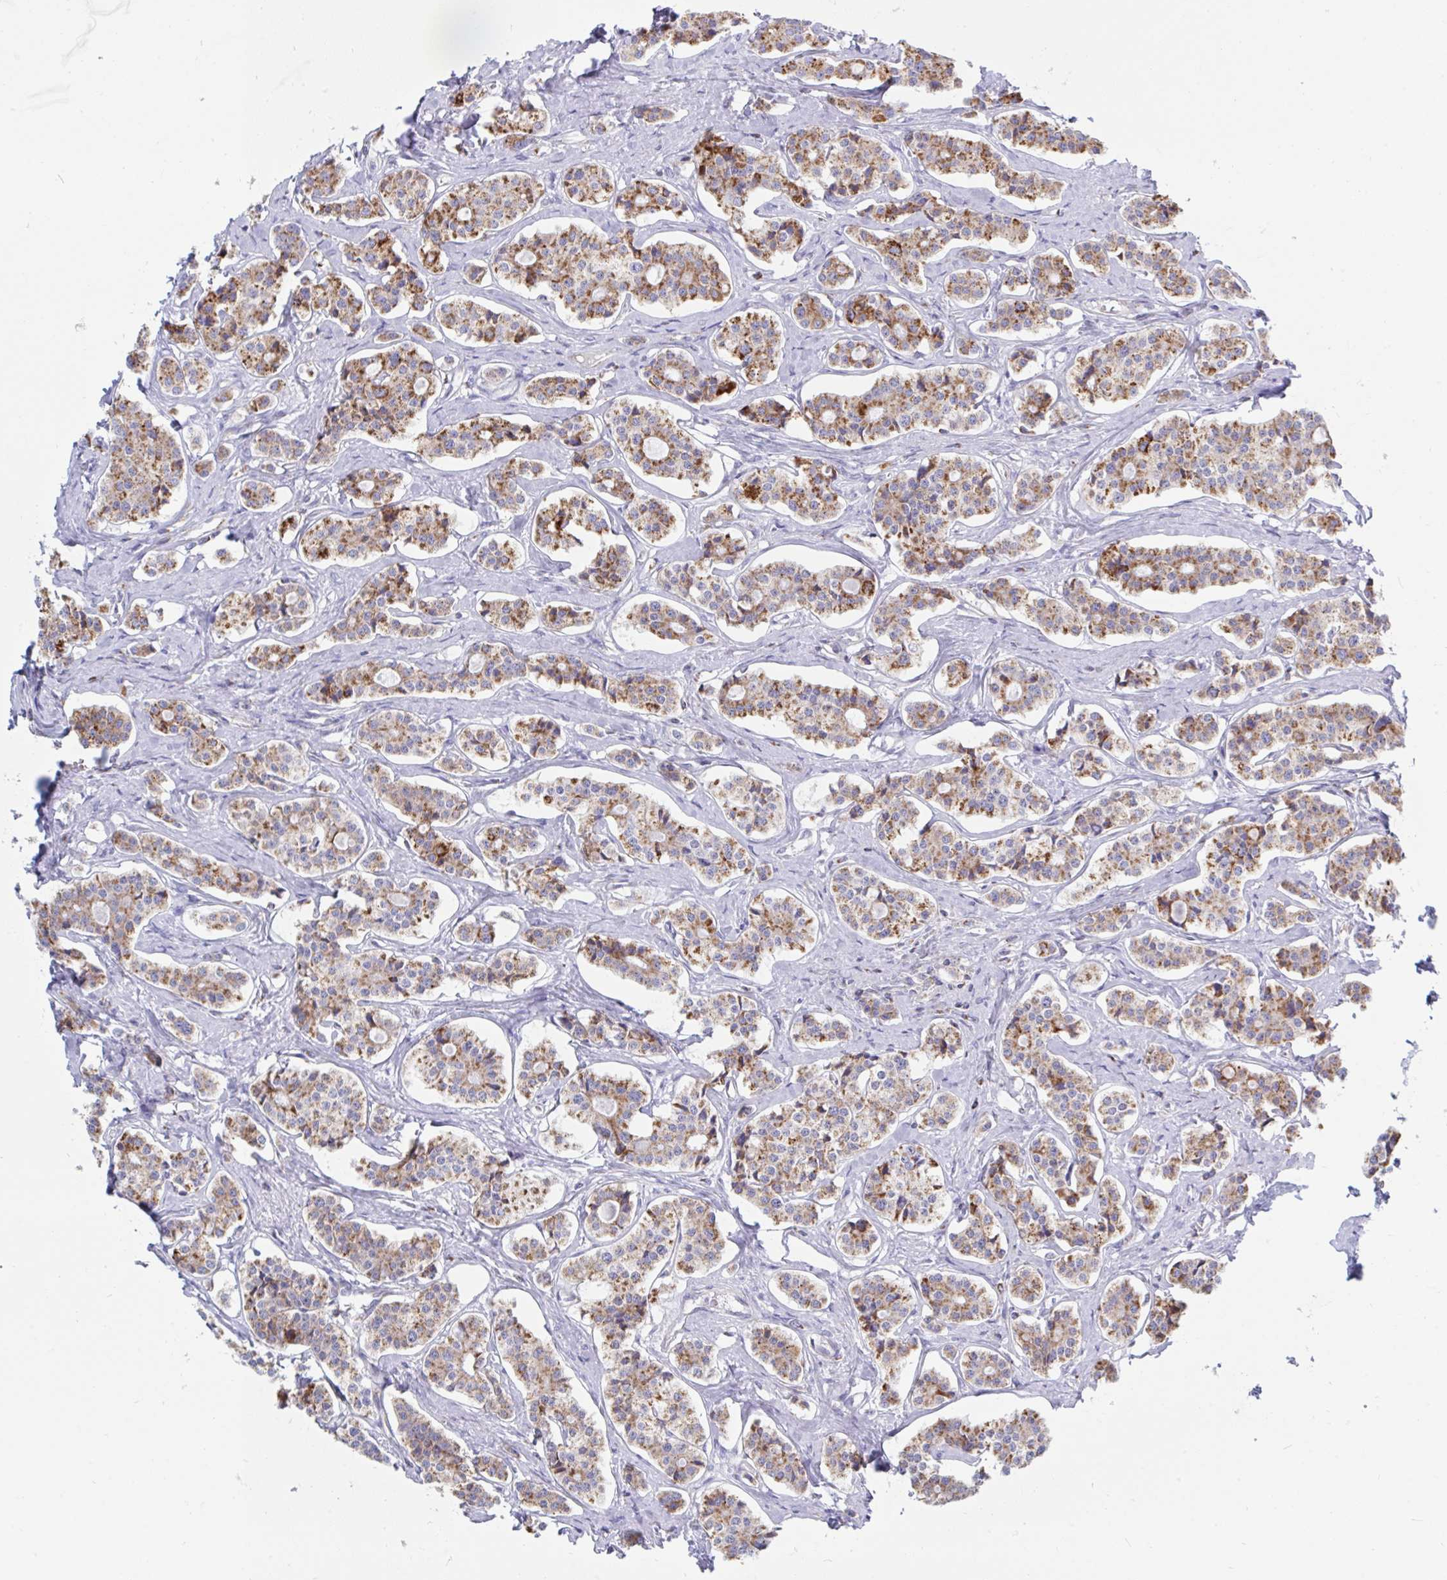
{"staining": {"intensity": "moderate", "quantity": ">75%", "location": "cytoplasmic/membranous"}, "tissue": "carcinoid", "cell_type": "Tumor cells", "image_type": "cancer", "snomed": [{"axis": "morphology", "description": "Carcinoid, malignant, NOS"}, {"axis": "topography", "description": "Small intestine"}], "caption": "An immunohistochemistry histopathology image of neoplastic tissue is shown. Protein staining in brown highlights moderate cytoplasmic/membranous positivity in carcinoid within tumor cells. Ihc stains the protein of interest in brown and the nuclei are stained blue.", "gene": "HSPE1", "patient": {"sex": "male", "age": 63}}